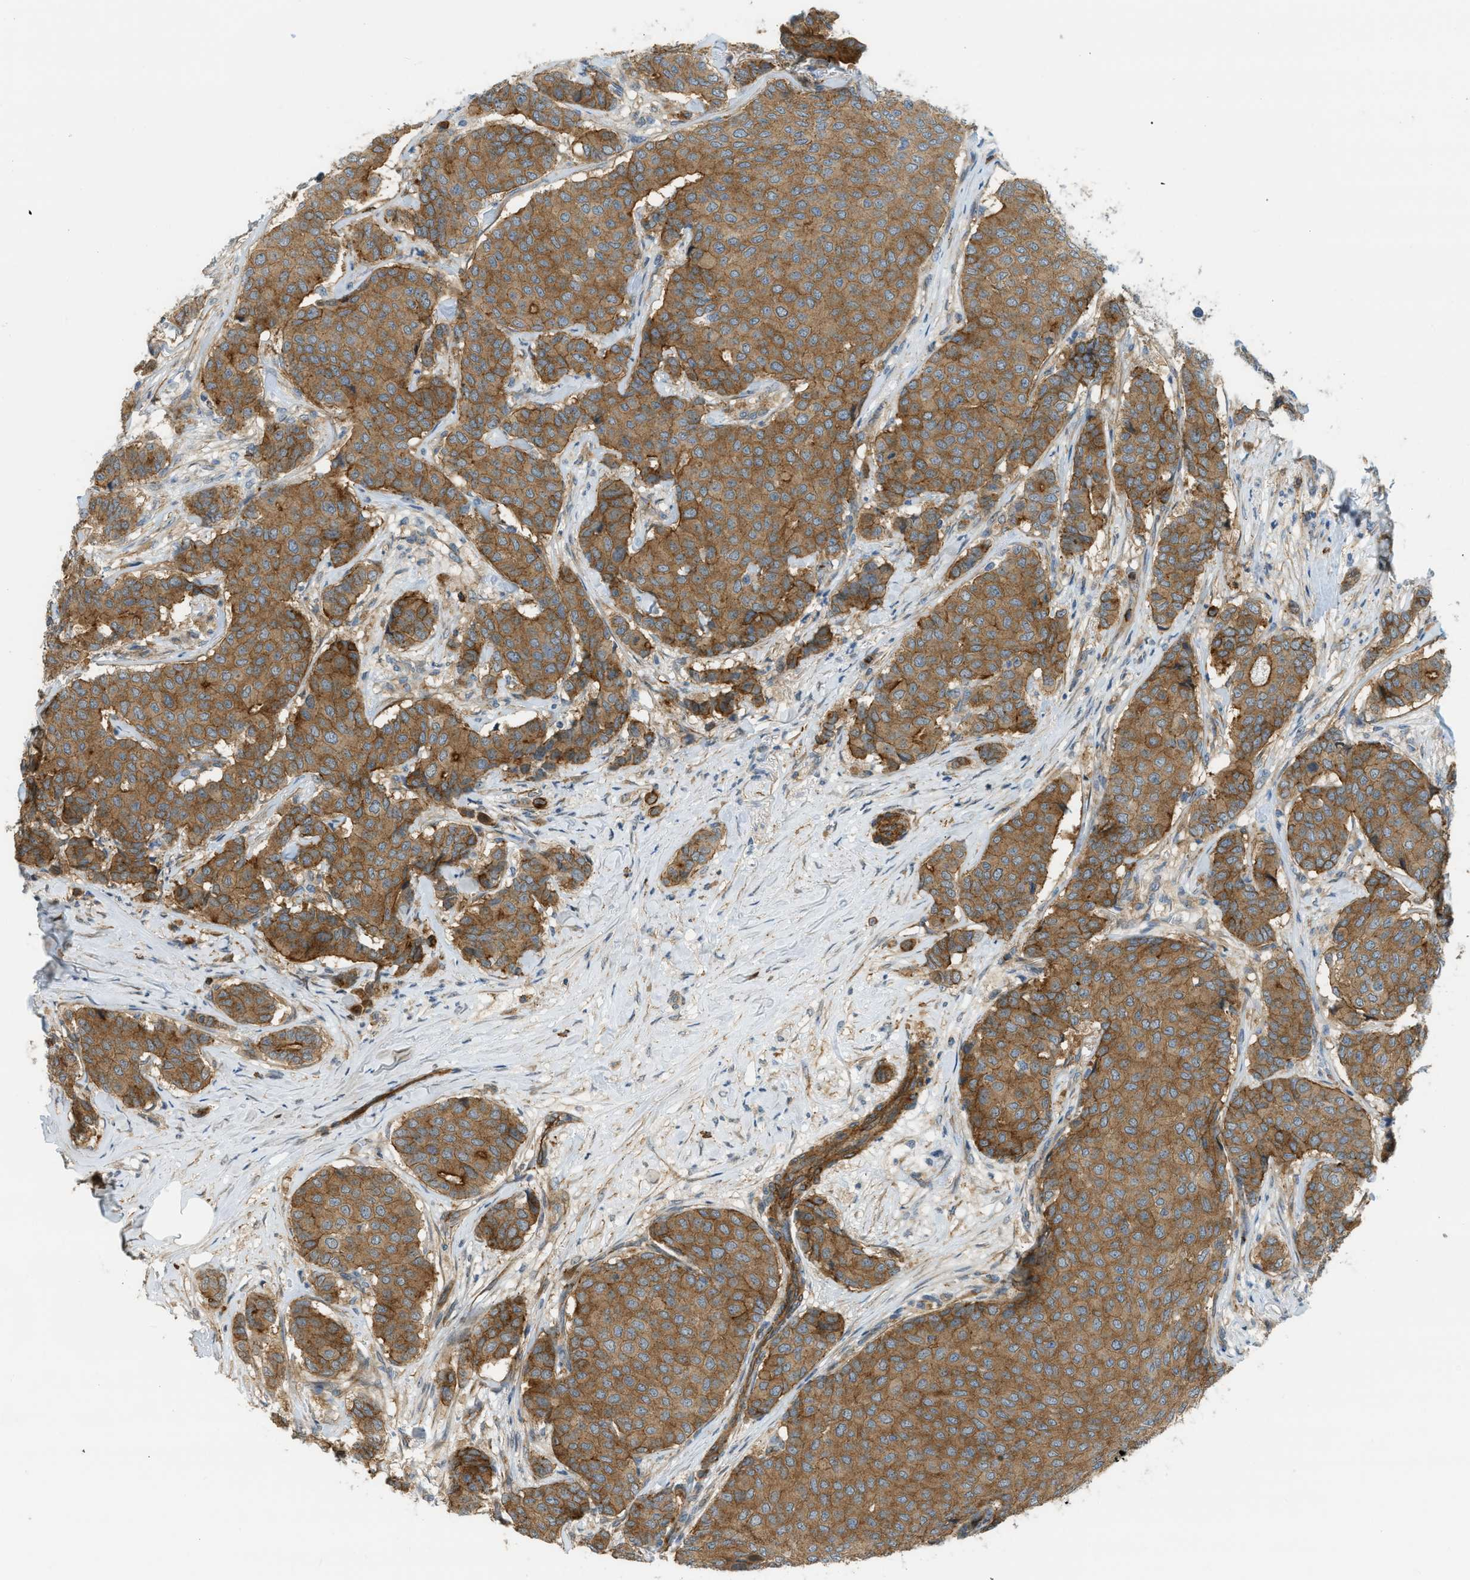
{"staining": {"intensity": "moderate", "quantity": ">75%", "location": "cytoplasmic/membranous"}, "tissue": "breast cancer", "cell_type": "Tumor cells", "image_type": "cancer", "snomed": [{"axis": "morphology", "description": "Duct carcinoma"}, {"axis": "topography", "description": "Breast"}], "caption": "Breast cancer (intraductal carcinoma) stained with a brown dye shows moderate cytoplasmic/membranous positive staining in about >75% of tumor cells.", "gene": "KIAA1671", "patient": {"sex": "female", "age": 75}}